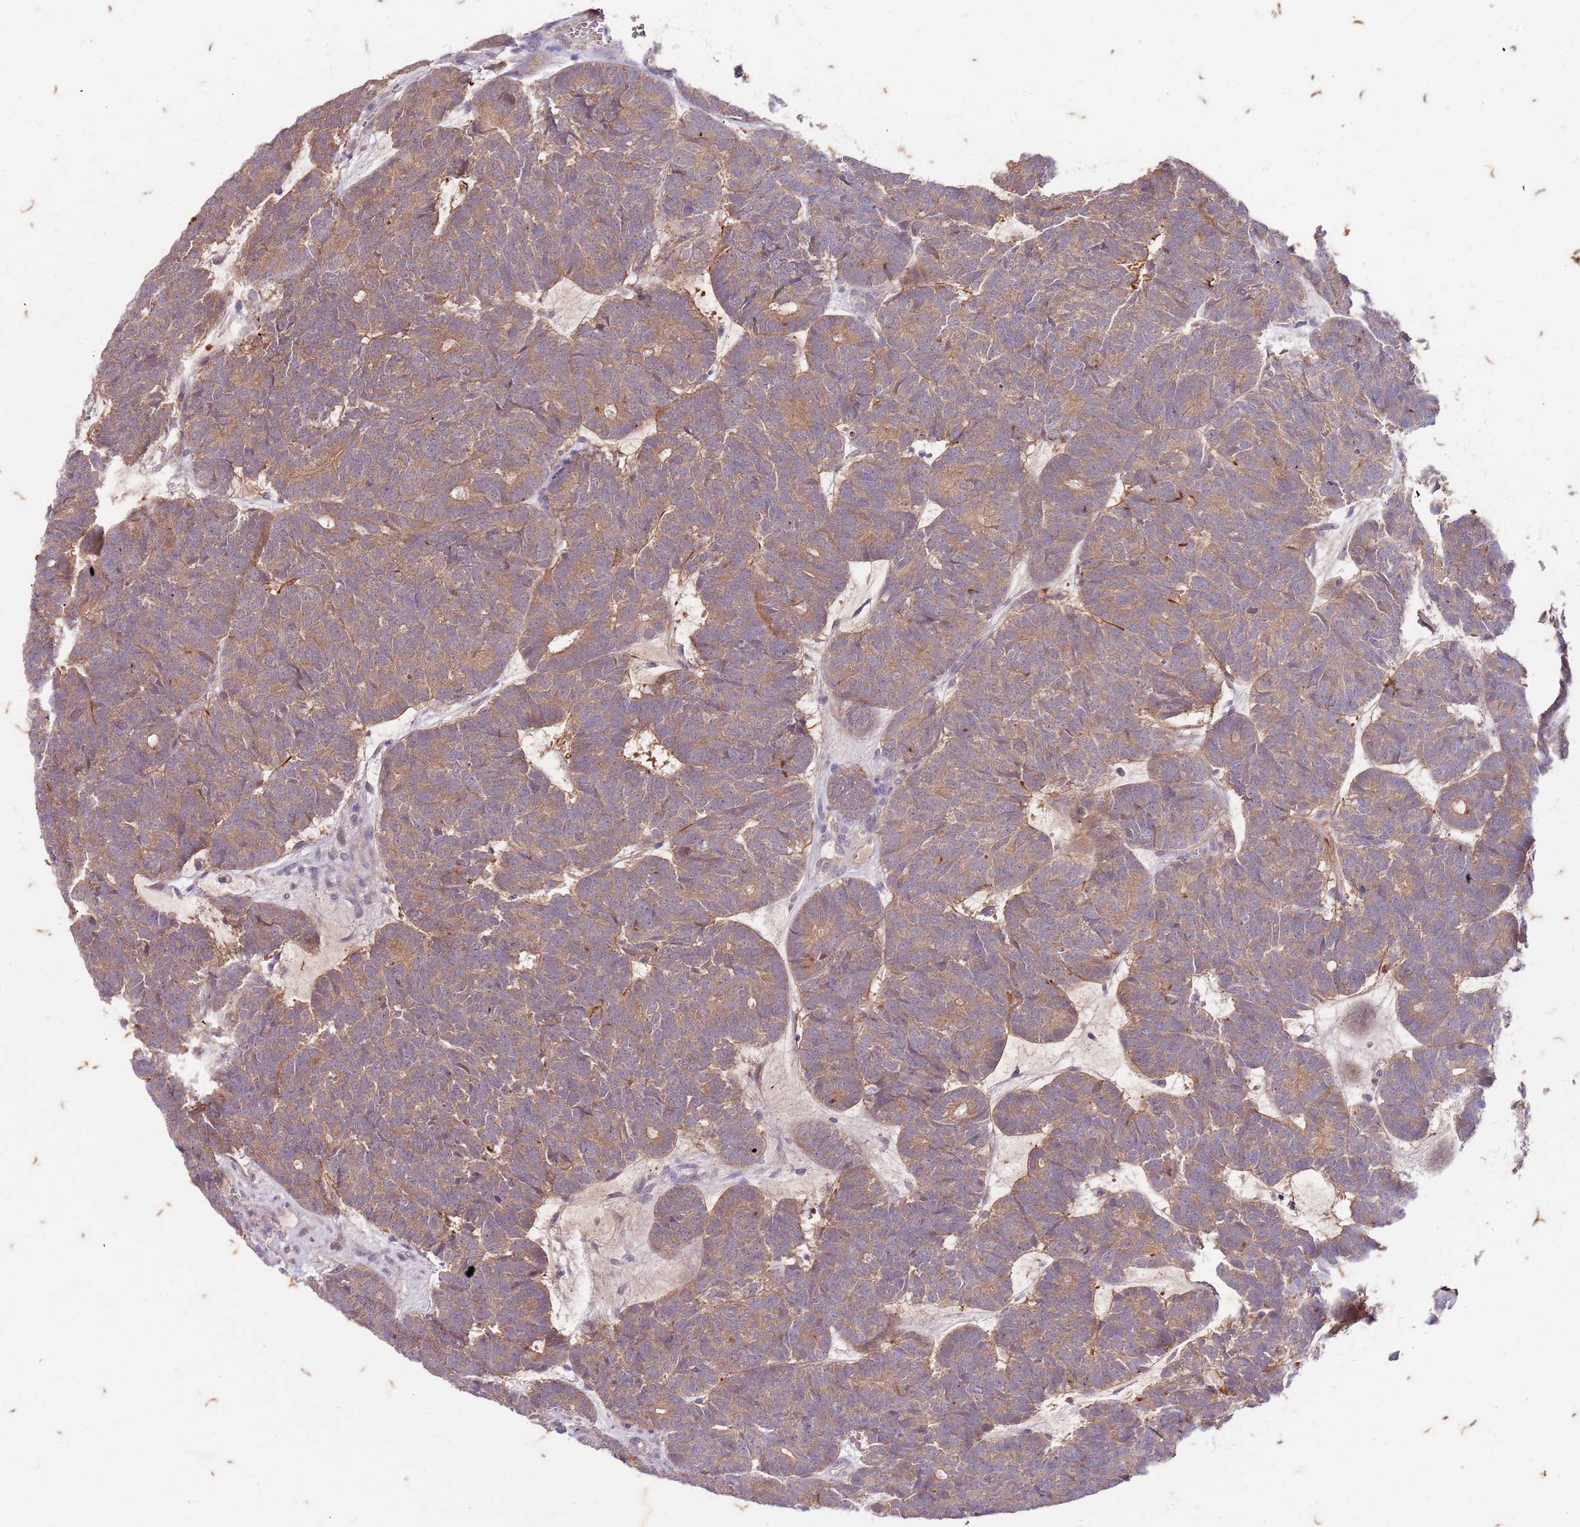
{"staining": {"intensity": "moderate", "quantity": ">75%", "location": "cytoplasmic/membranous"}, "tissue": "head and neck cancer", "cell_type": "Tumor cells", "image_type": "cancer", "snomed": [{"axis": "morphology", "description": "Adenocarcinoma, NOS"}, {"axis": "topography", "description": "Head-Neck"}], "caption": "DAB immunohistochemical staining of human head and neck cancer (adenocarcinoma) shows moderate cytoplasmic/membranous protein expression in approximately >75% of tumor cells.", "gene": "RAPGEF3", "patient": {"sex": "female", "age": 81}}